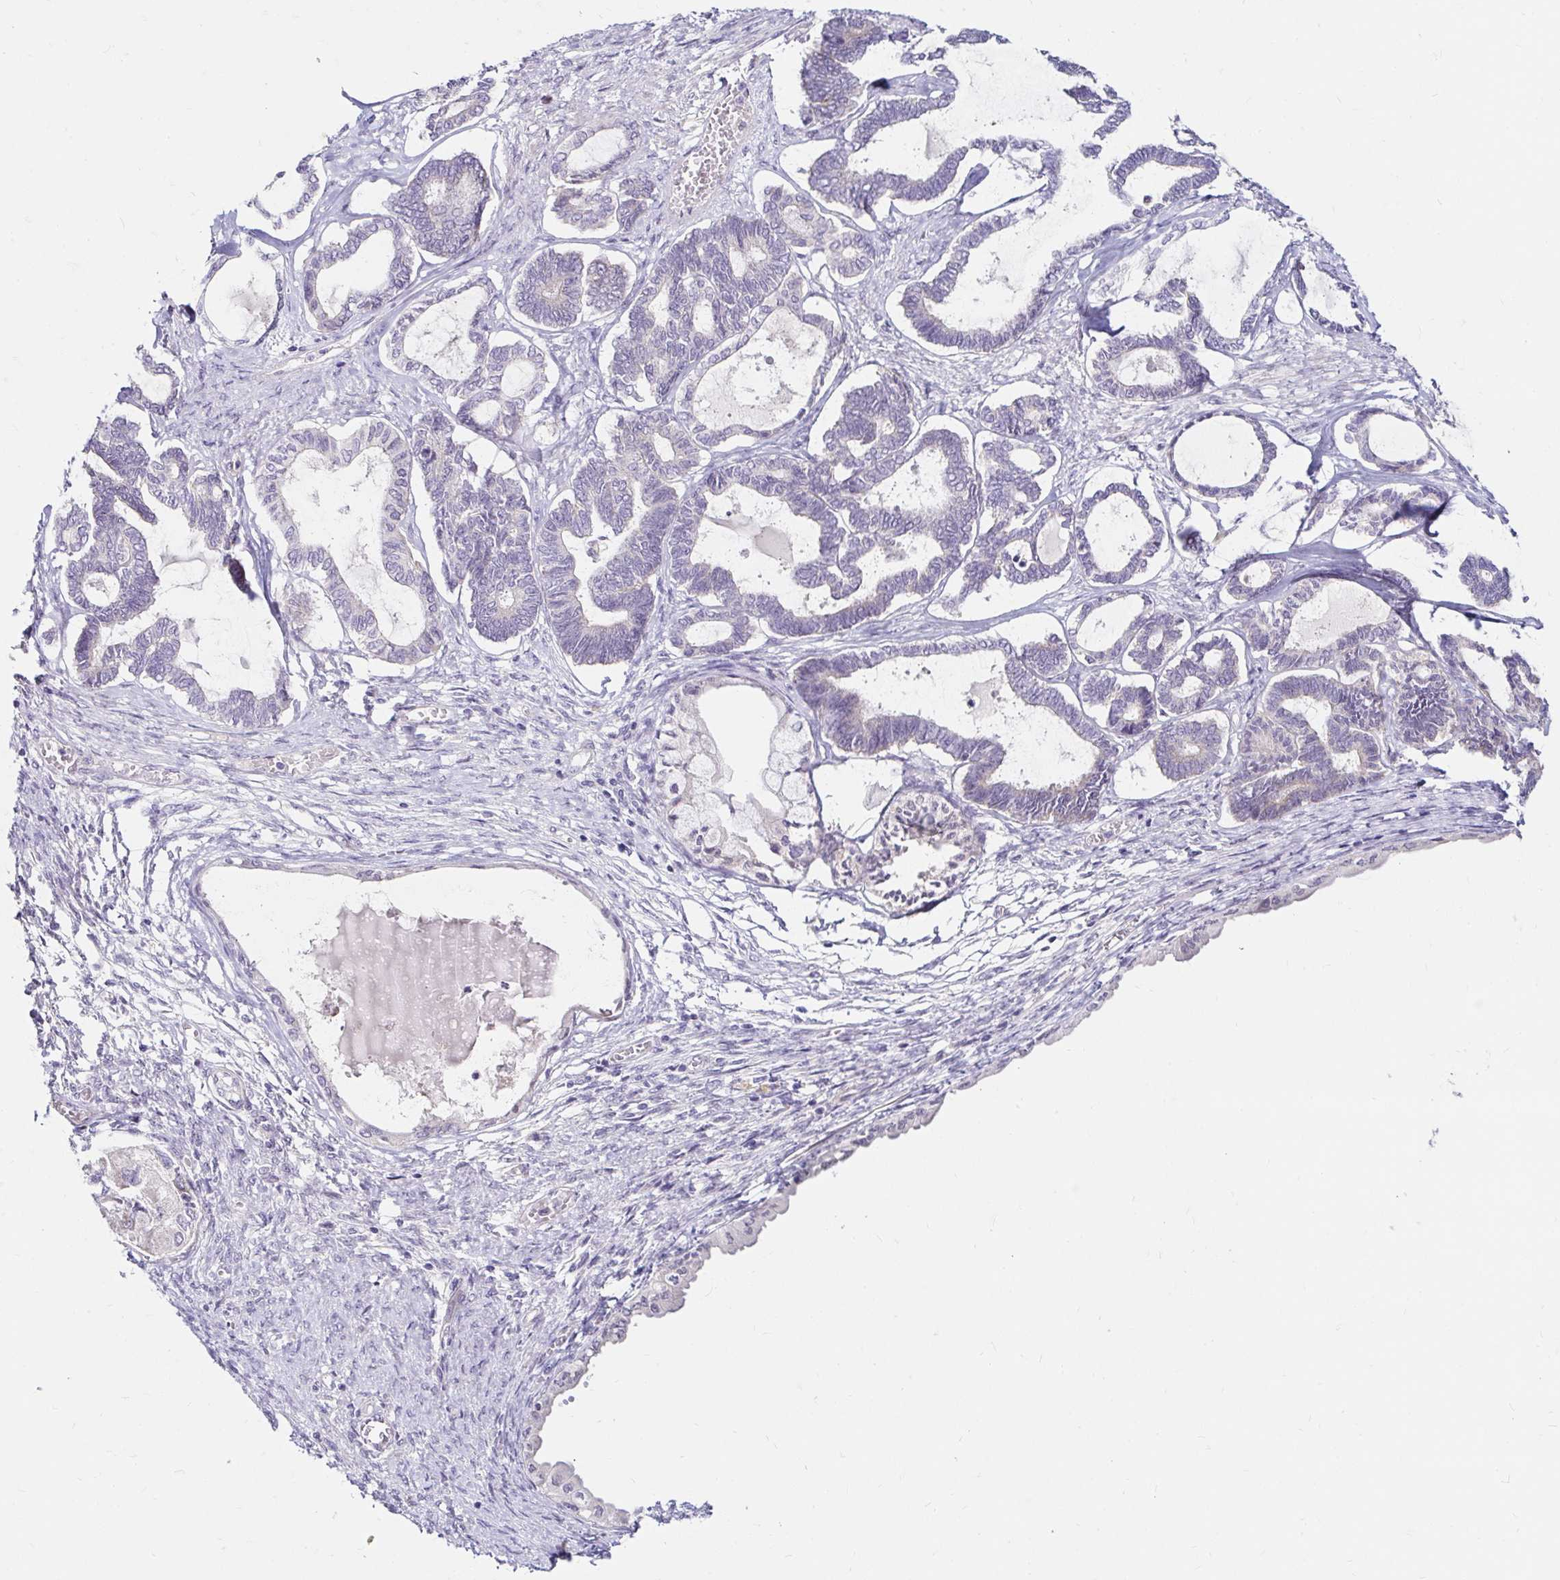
{"staining": {"intensity": "negative", "quantity": "none", "location": "none"}, "tissue": "ovarian cancer", "cell_type": "Tumor cells", "image_type": "cancer", "snomed": [{"axis": "morphology", "description": "Carcinoma, endometroid"}, {"axis": "topography", "description": "Ovary"}], "caption": "Histopathology image shows no significant protein staining in tumor cells of ovarian cancer.", "gene": "GUCY1A1", "patient": {"sex": "female", "age": 70}}